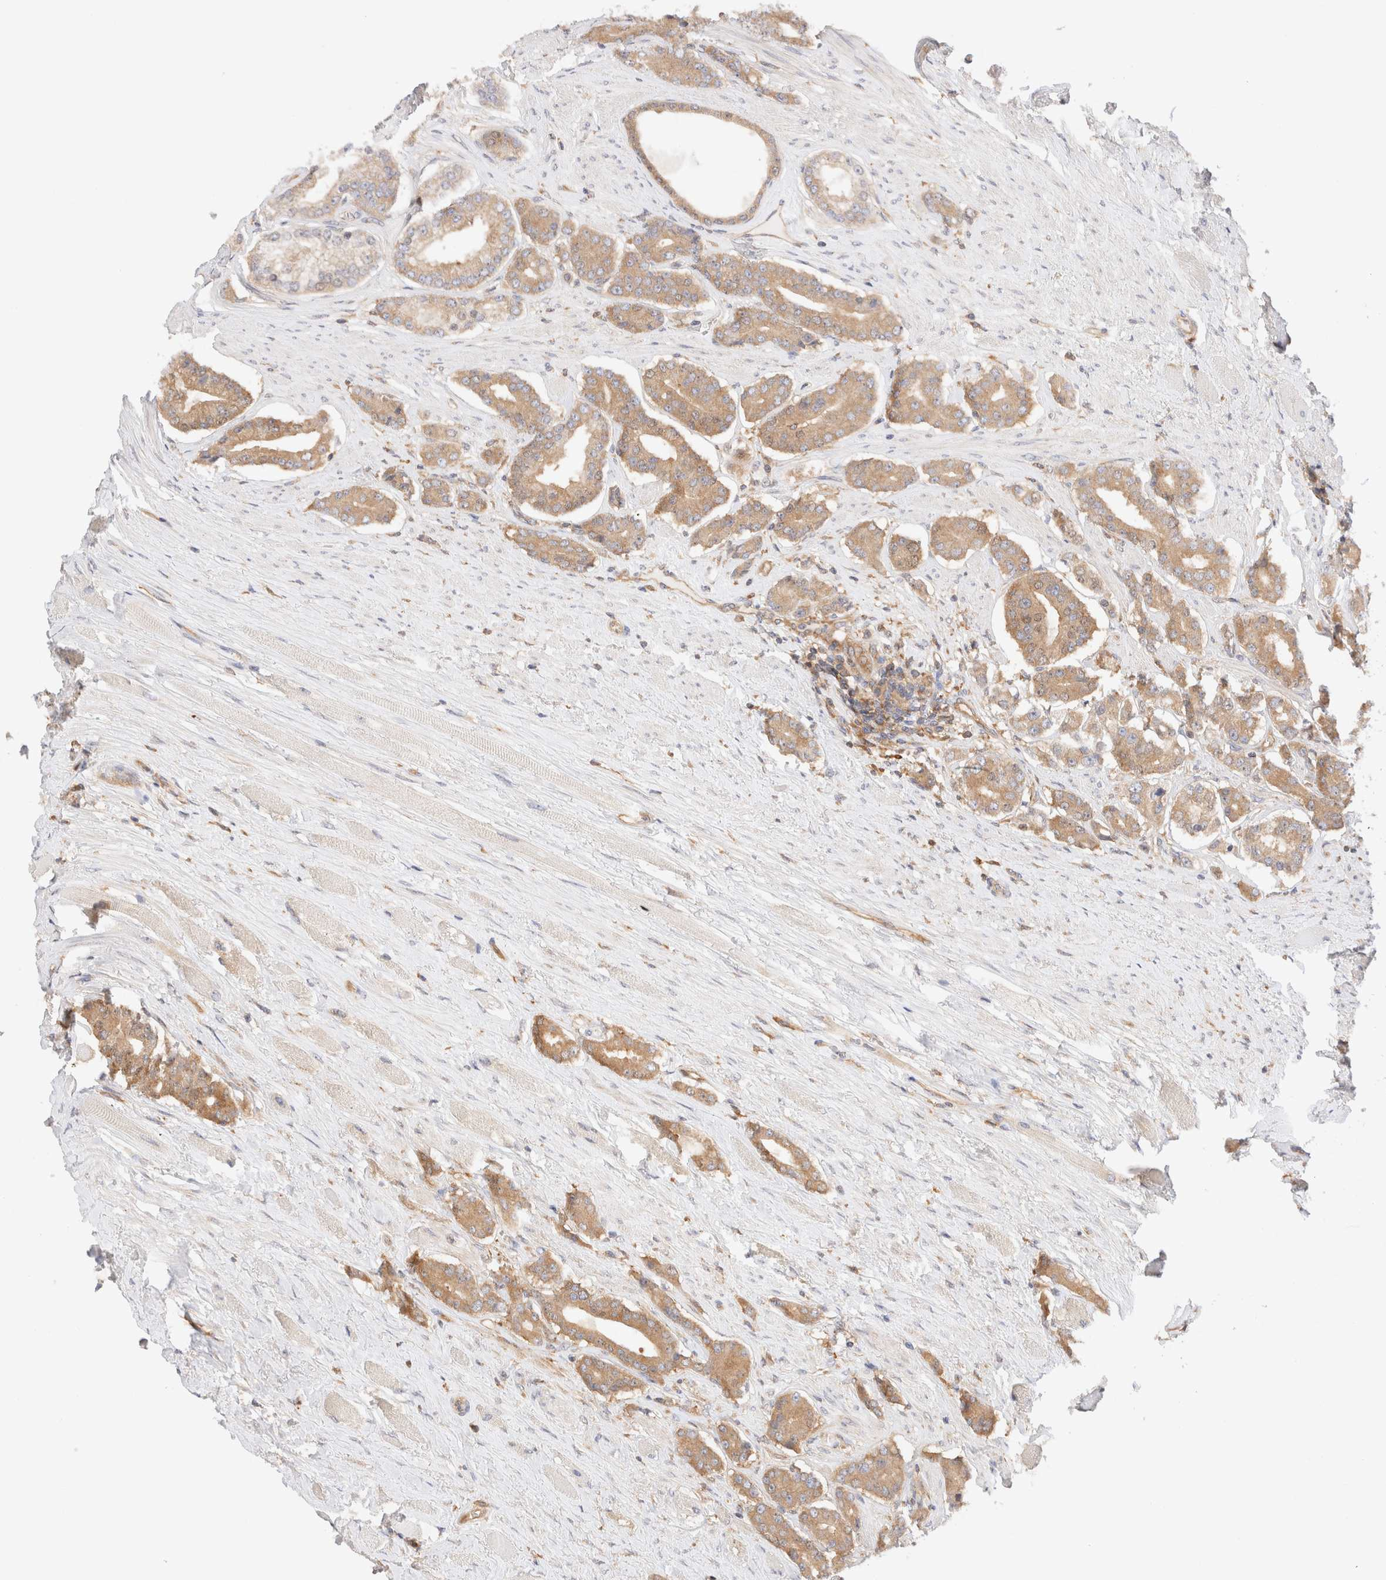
{"staining": {"intensity": "moderate", "quantity": ">75%", "location": "cytoplasmic/membranous"}, "tissue": "prostate cancer", "cell_type": "Tumor cells", "image_type": "cancer", "snomed": [{"axis": "morphology", "description": "Adenocarcinoma, High grade"}, {"axis": "topography", "description": "Prostate"}], "caption": "Protein expression analysis of human high-grade adenocarcinoma (prostate) reveals moderate cytoplasmic/membranous expression in approximately >75% of tumor cells. (Stains: DAB in brown, nuclei in blue, Microscopy: brightfield microscopy at high magnification).", "gene": "RABEP1", "patient": {"sex": "male", "age": 71}}